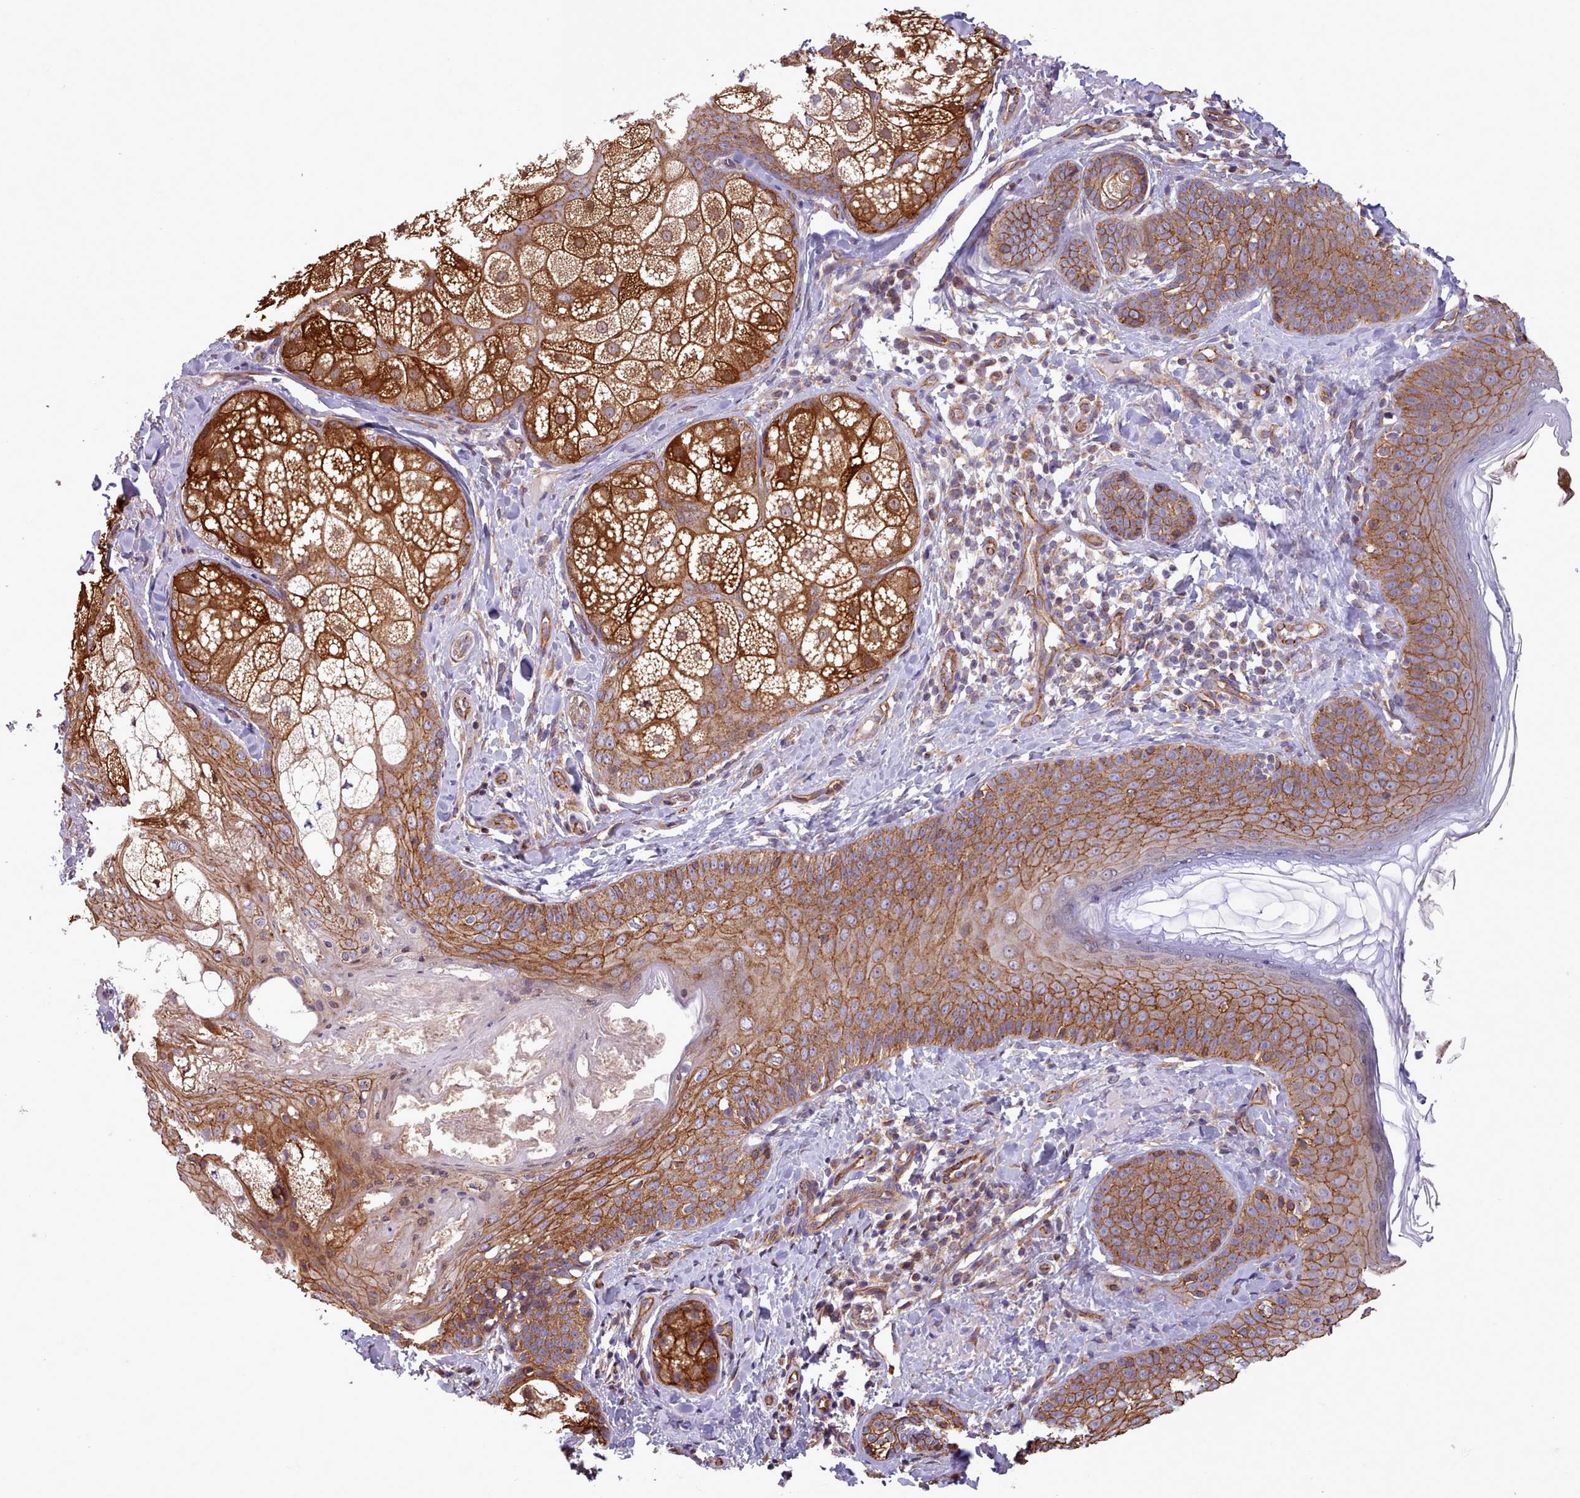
{"staining": {"intensity": "moderate", "quantity": ">75%", "location": "cytoplasmic/membranous"}, "tissue": "skin", "cell_type": "Fibroblasts", "image_type": "normal", "snomed": [{"axis": "morphology", "description": "Normal tissue, NOS"}, {"axis": "topography", "description": "Skin"}], "caption": "Immunohistochemistry micrograph of unremarkable human skin stained for a protein (brown), which demonstrates medium levels of moderate cytoplasmic/membranous expression in approximately >75% of fibroblasts.", "gene": "MRPL46", "patient": {"sex": "male", "age": 57}}